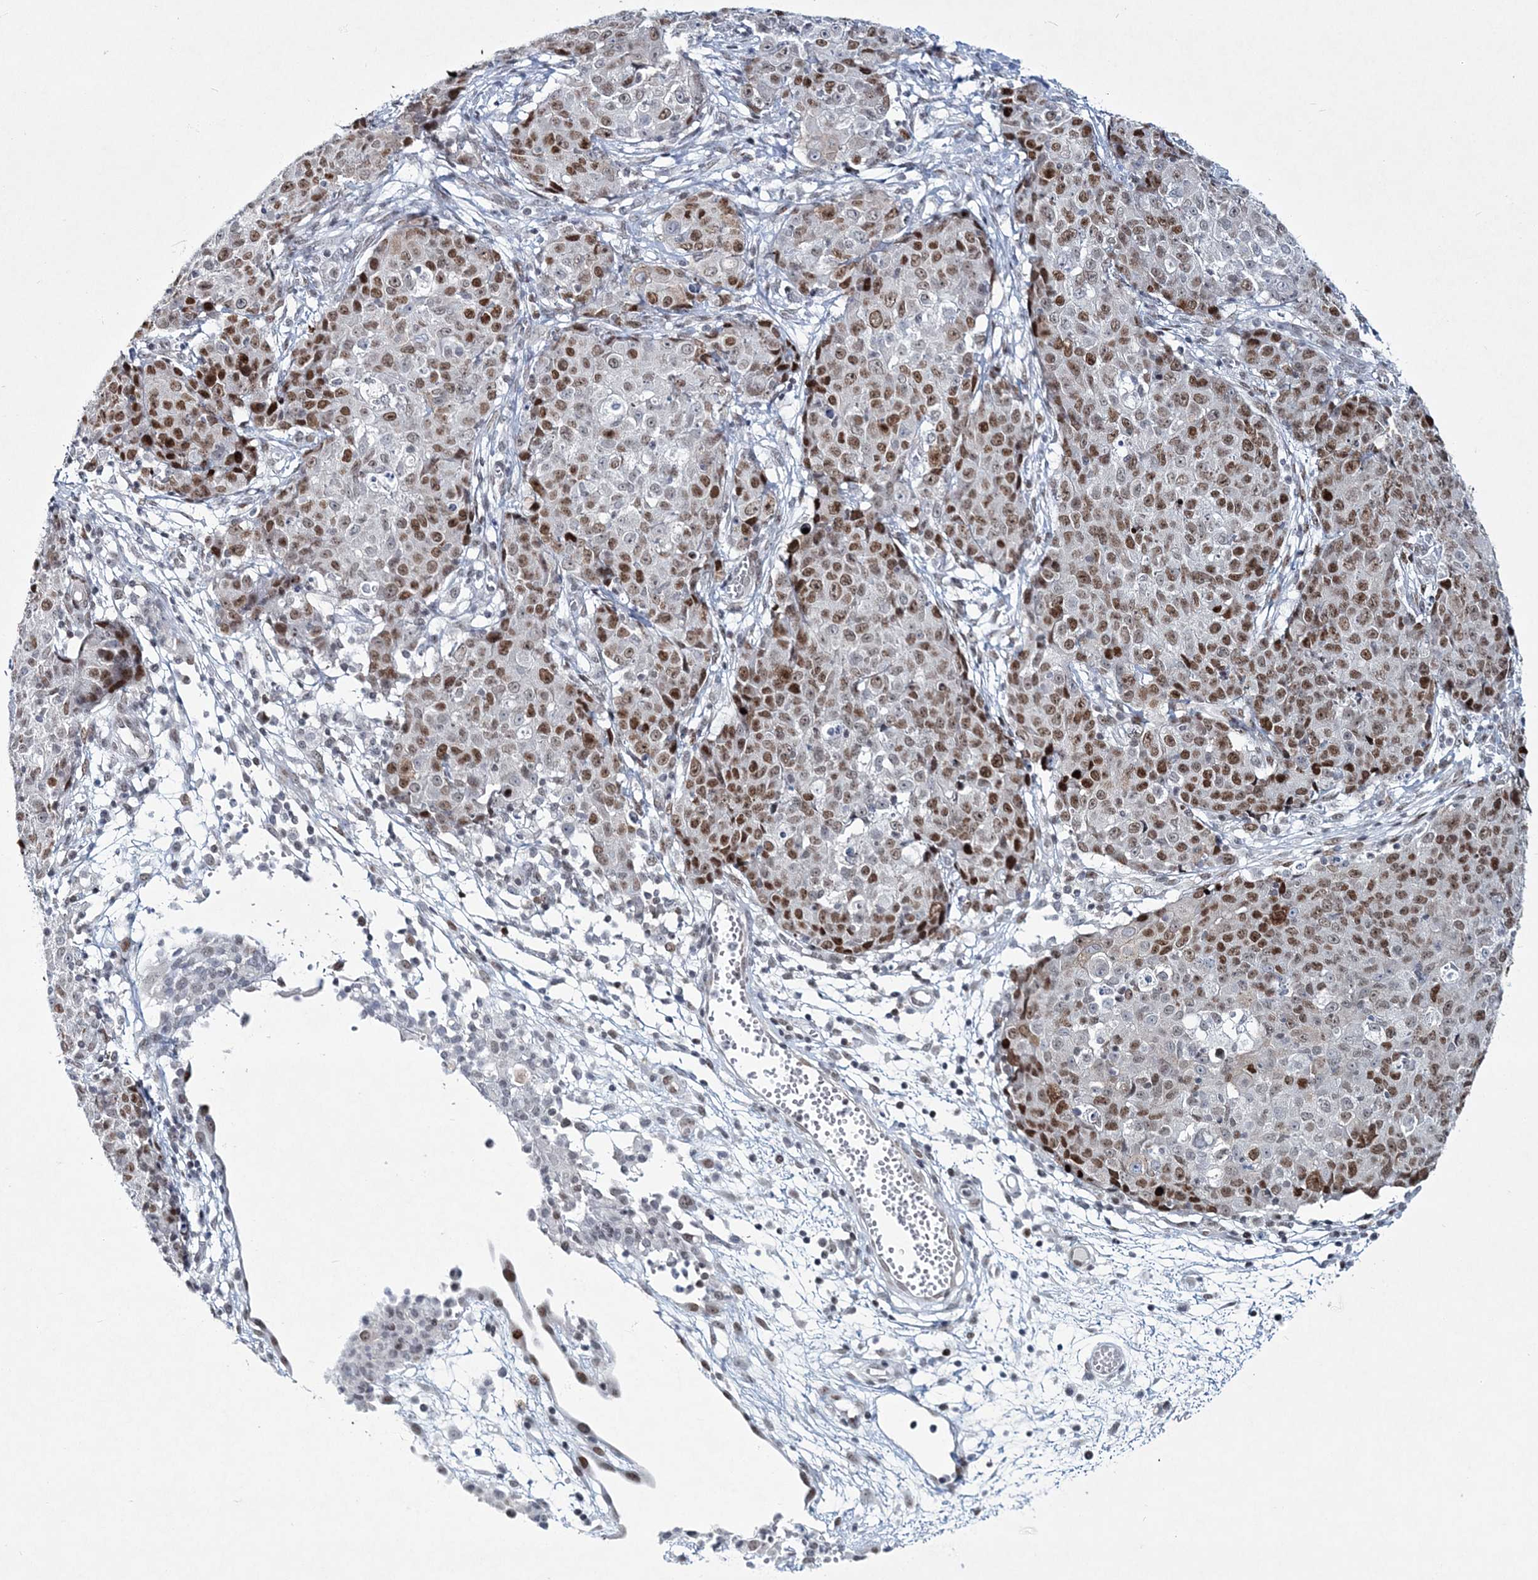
{"staining": {"intensity": "moderate", "quantity": ">75%", "location": "nuclear"}, "tissue": "ovarian cancer", "cell_type": "Tumor cells", "image_type": "cancer", "snomed": [{"axis": "morphology", "description": "Carcinoma, endometroid"}, {"axis": "topography", "description": "Ovary"}], "caption": "Ovarian cancer (endometroid carcinoma) stained with a protein marker demonstrates moderate staining in tumor cells.", "gene": "LRRFIP2", "patient": {"sex": "female", "age": 42}}